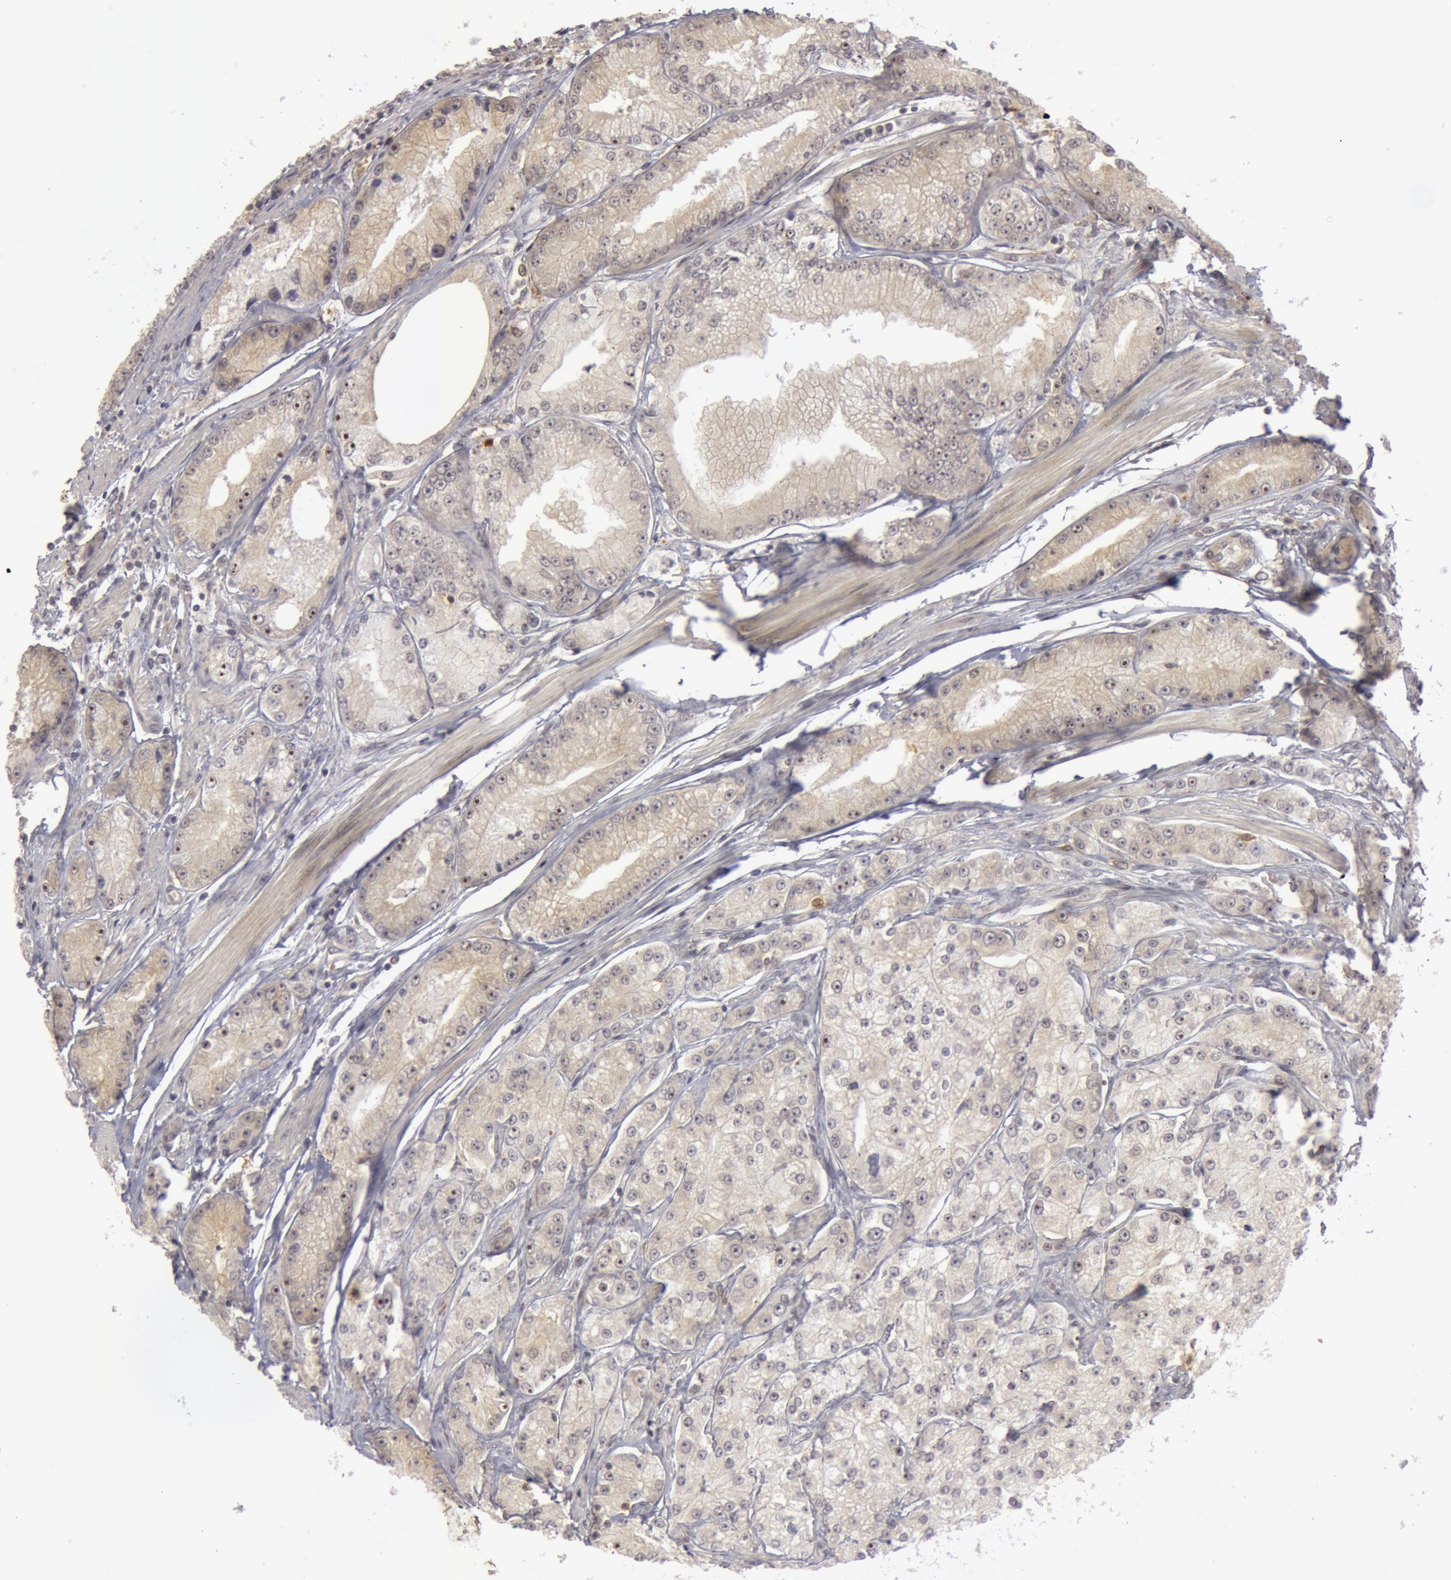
{"staining": {"intensity": "negative", "quantity": "none", "location": "none"}, "tissue": "prostate cancer", "cell_type": "Tumor cells", "image_type": "cancer", "snomed": [{"axis": "morphology", "description": "Adenocarcinoma, Medium grade"}, {"axis": "topography", "description": "Prostate"}], "caption": "This is an immunohistochemistry image of human medium-grade adenocarcinoma (prostate). There is no positivity in tumor cells.", "gene": "OASL", "patient": {"sex": "male", "age": 72}}